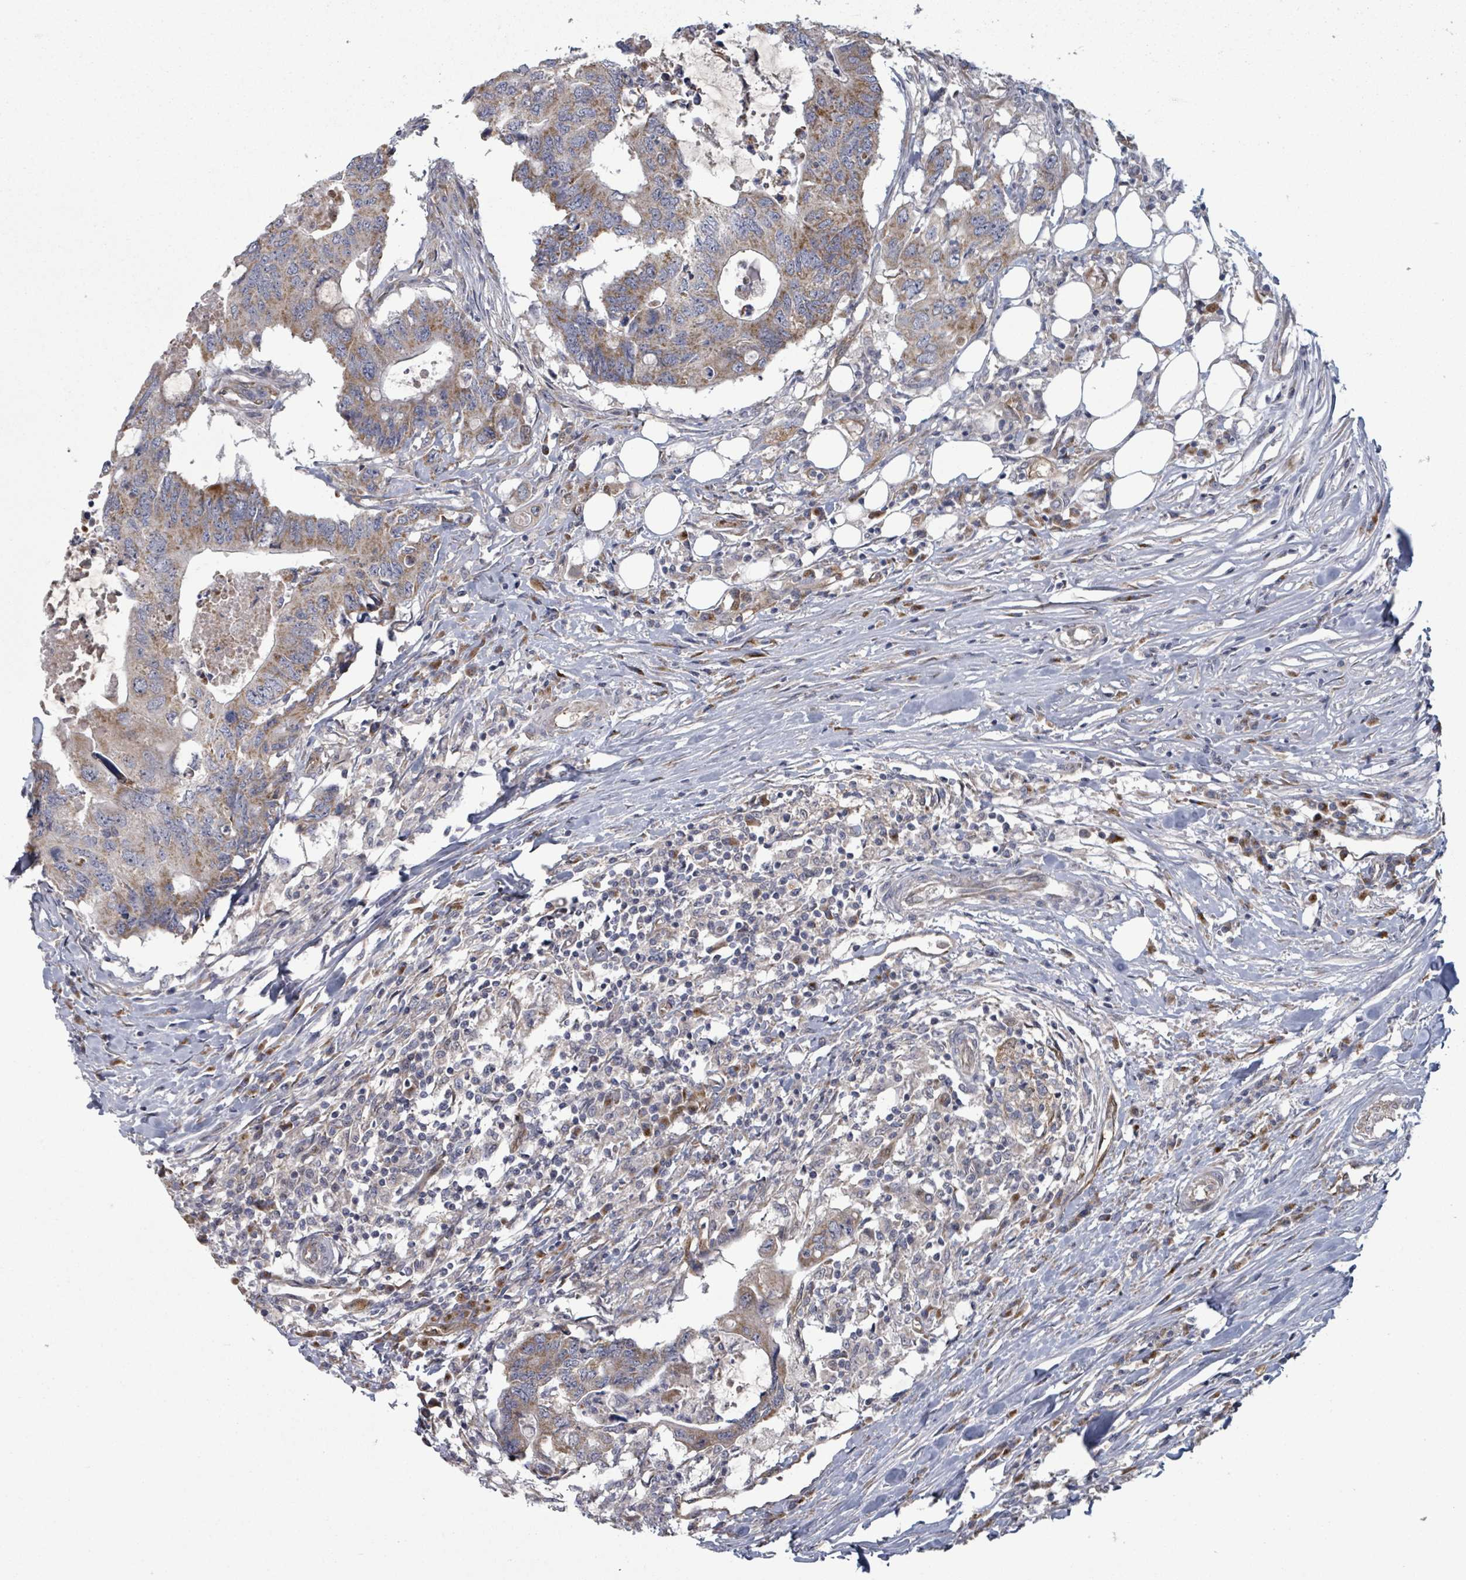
{"staining": {"intensity": "moderate", "quantity": ">75%", "location": "cytoplasmic/membranous"}, "tissue": "colorectal cancer", "cell_type": "Tumor cells", "image_type": "cancer", "snomed": [{"axis": "morphology", "description": "Adenocarcinoma, NOS"}, {"axis": "topography", "description": "Colon"}], "caption": "Protein expression analysis of human adenocarcinoma (colorectal) reveals moderate cytoplasmic/membranous expression in approximately >75% of tumor cells.", "gene": "FKBP1A", "patient": {"sex": "male", "age": 71}}